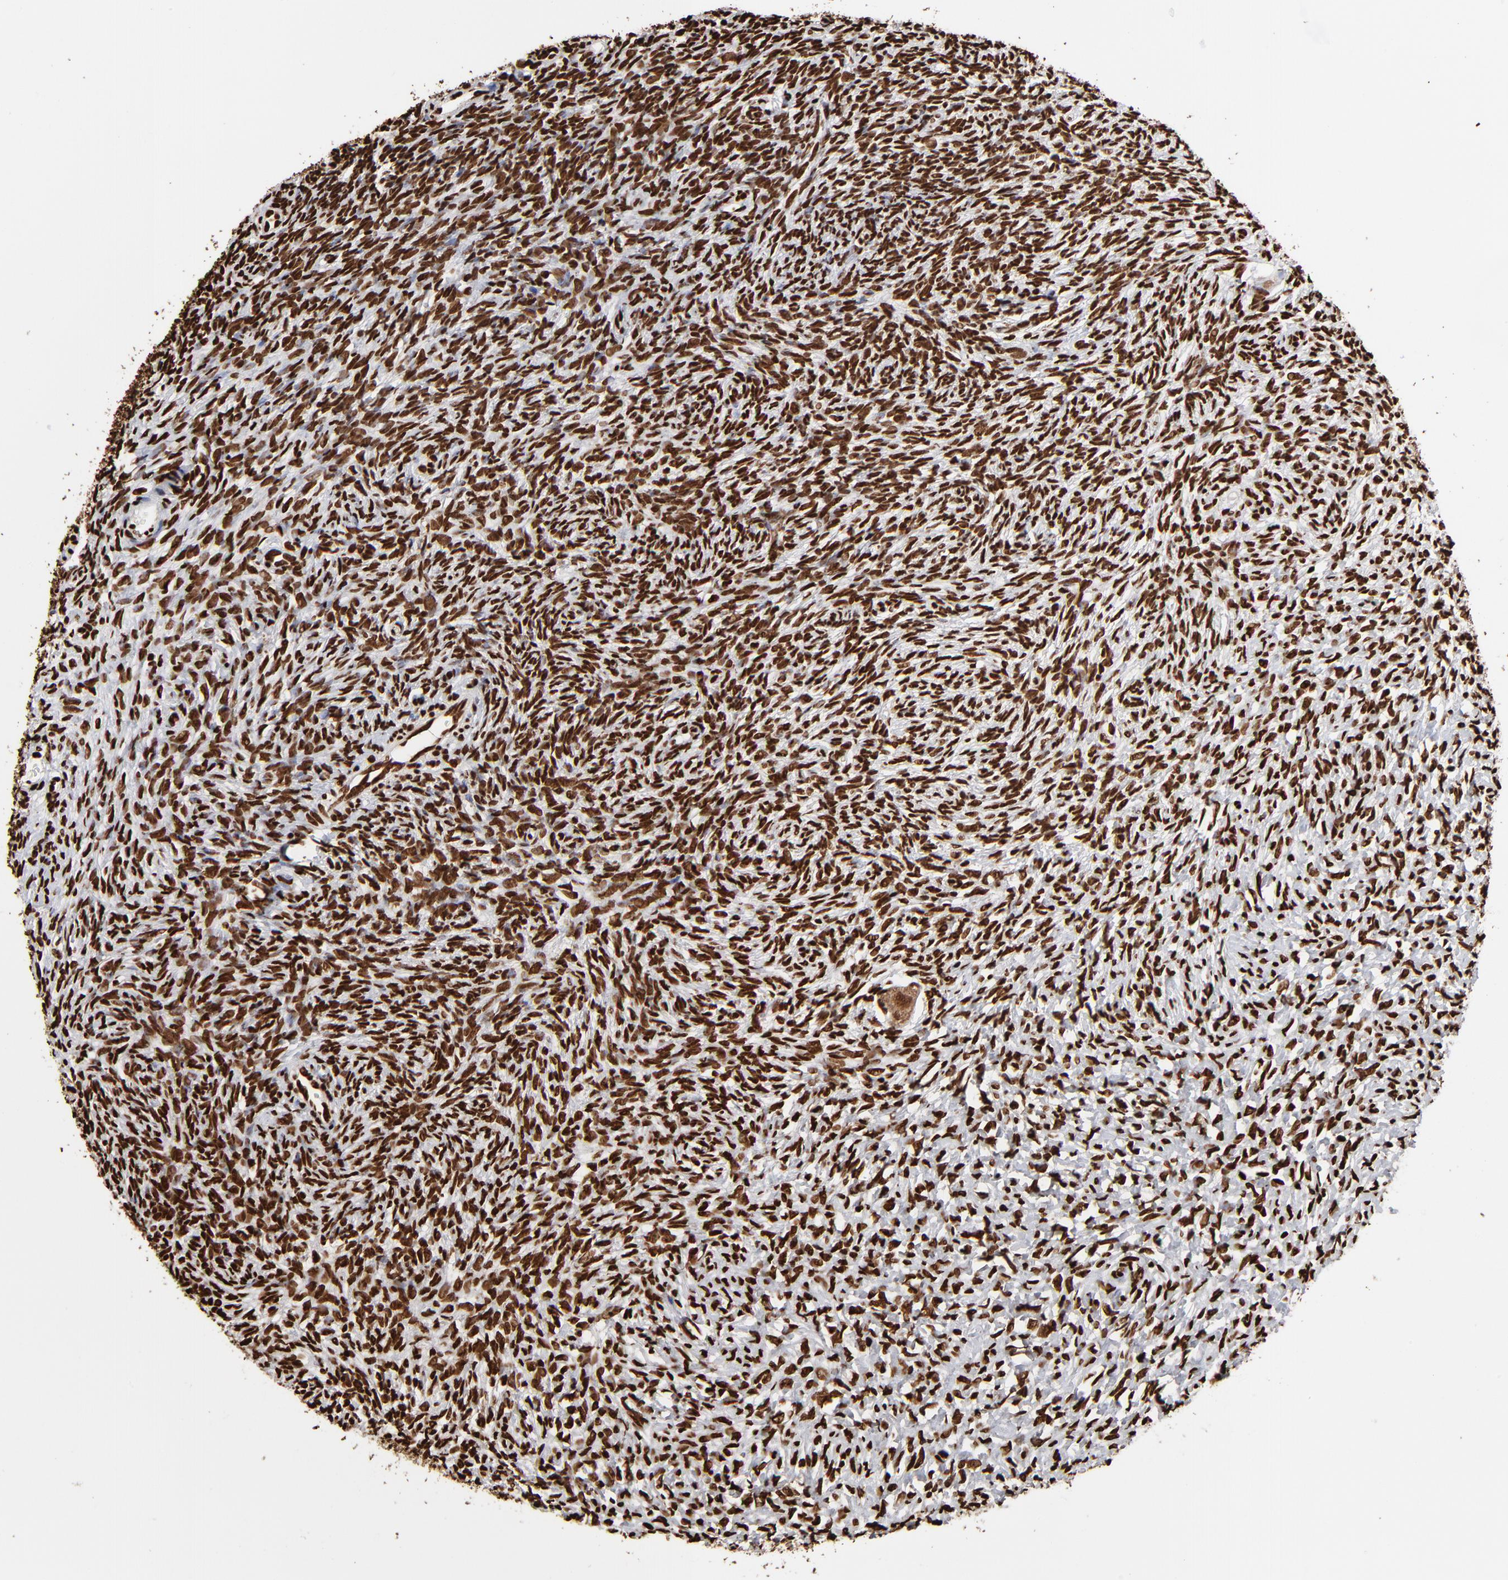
{"staining": {"intensity": "strong", "quantity": ">75%", "location": "cytoplasmic/membranous,nuclear"}, "tissue": "ovary", "cell_type": "Follicle cells", "image_type": "normal", "snomed": [{"axis": "morphology", "description": "Normal tissue, NOS"}, {"axis": "topography", "description": "Ovary"}], "caption": "Protein staining reveals strong cytoplasmic/membranous,nuclear staining in approximately >75% of follicle cells in normal ovary.", "gene": "ZNF544", "patient": {"sex": "female", "age": 35}}